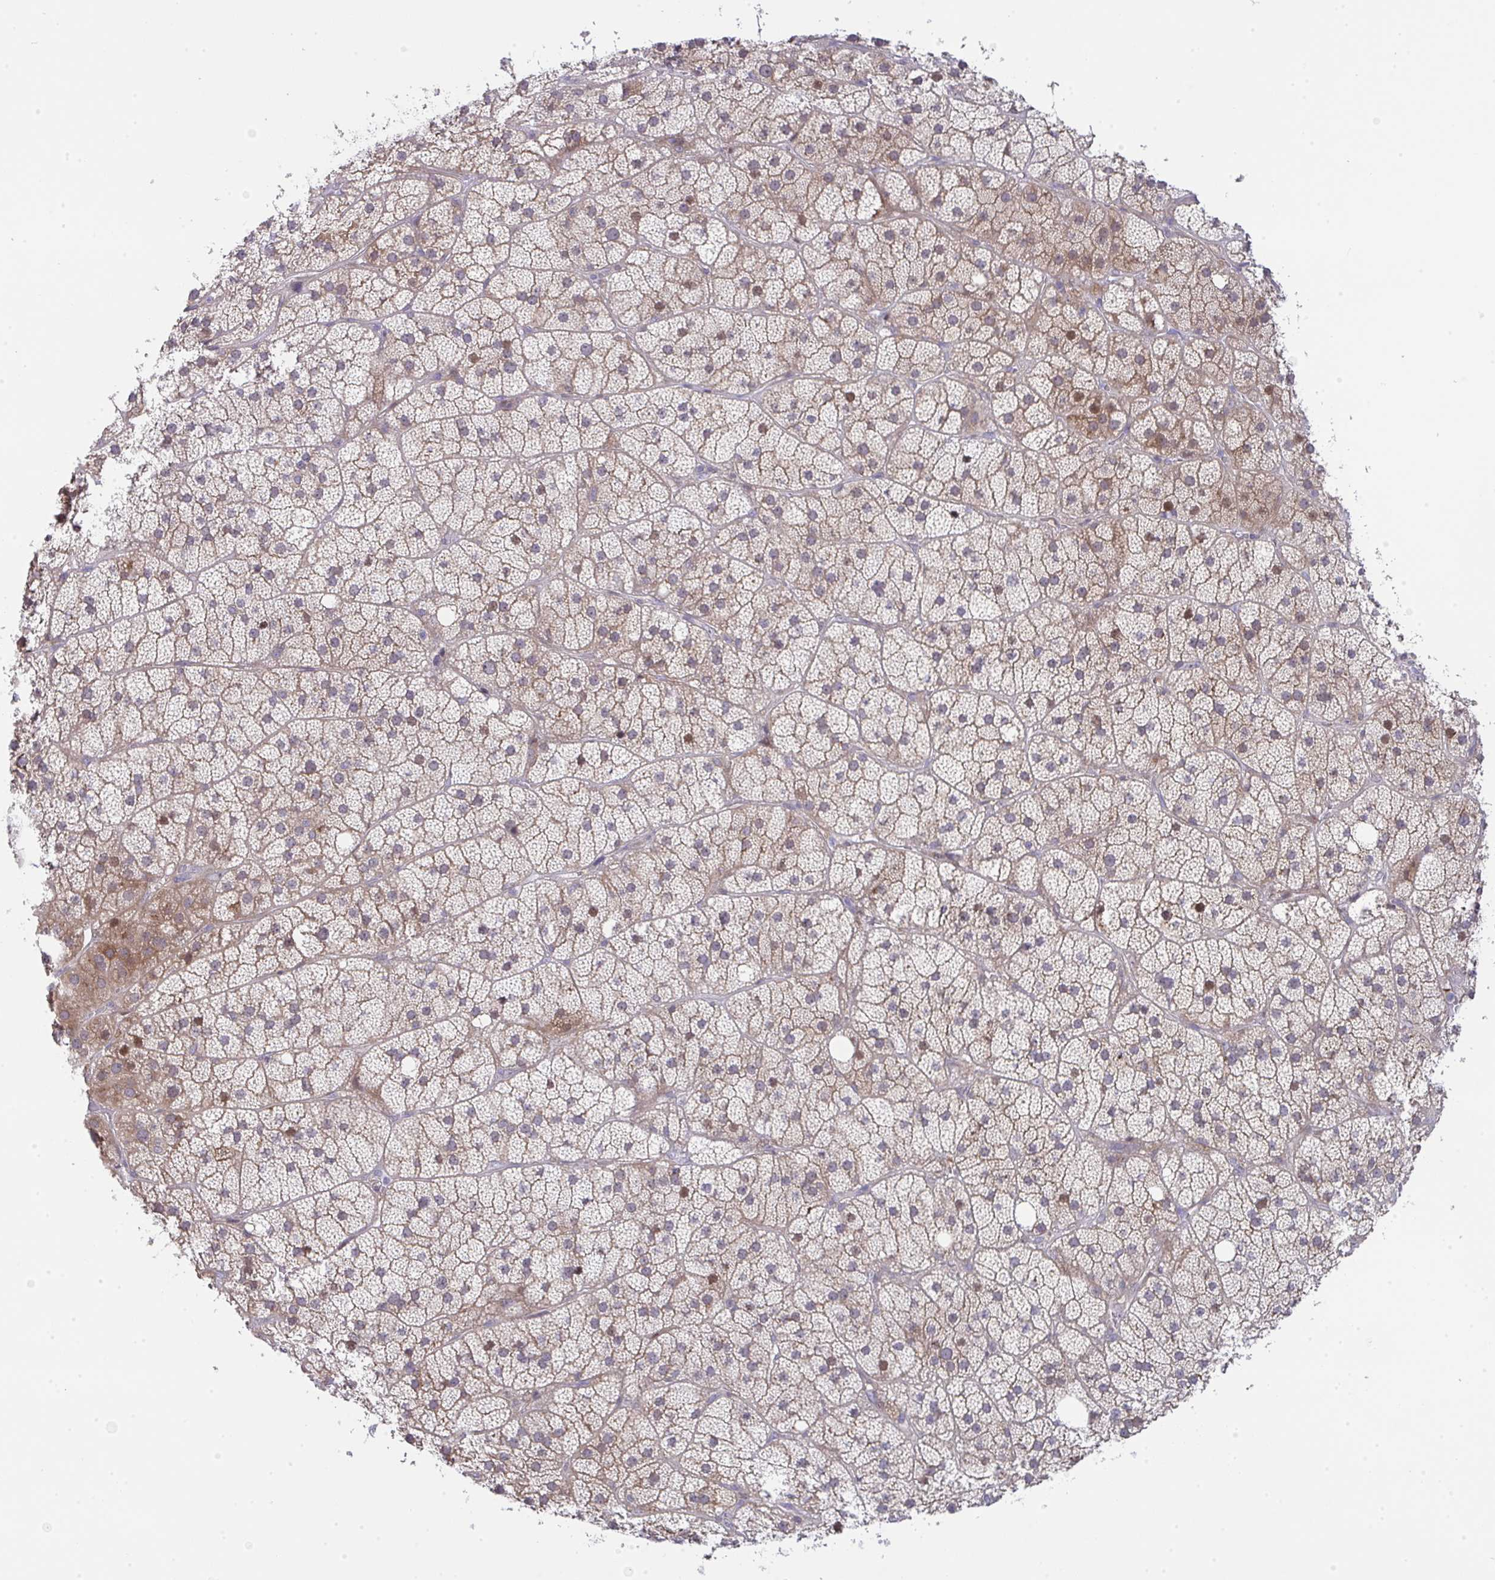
{"staining": {"intensity": "moderate", "quantity": "25%-75%", "location": "cytoplasmic/membranous,nuclear"}, "tissue": "adrenal gland", "cell_type": "Glandular cells", "image_type": "normal", "snomed": [{"axis": "morphology", "description": "Normal tissue, NOS"}, {"axis": "topography", "description": "Adrenal gland"}], "caption": "This histopathology image exhibits immunohistochemistry (IHC) staining of benign adrenal gland, with medium moderate cytoplasmic/membranous,nuclear positivity in about 25%-75% of glandular cells.", "gene": "GALNT16", "patient": {"sex": "male", "age": 57}}